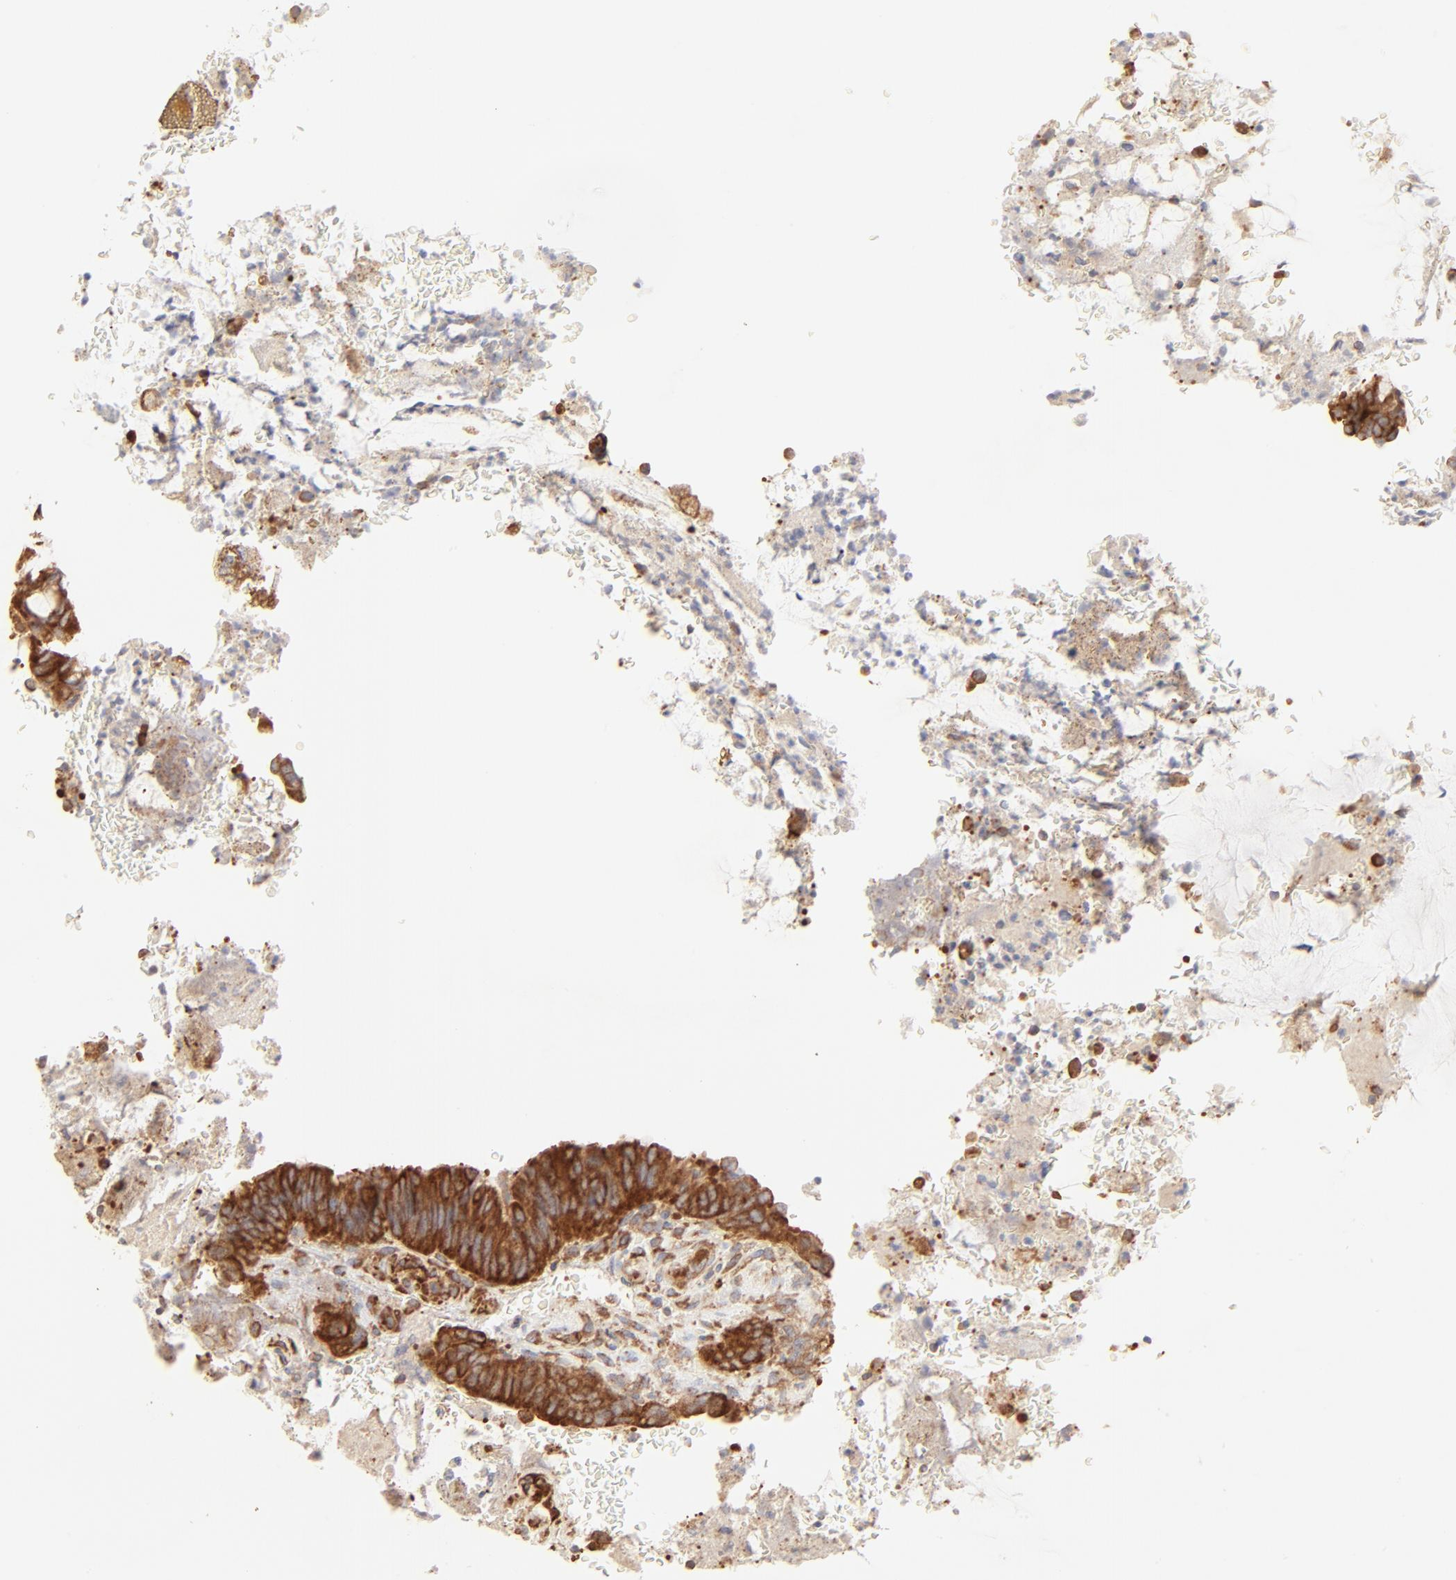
{"staining": {"intensity": "moderate", "quantity": ">75%", "location": "cytoplasmic/membranous"}, "tissue": "colorectal cancer", "cell_type": "Tumor cells", "image_type": "cancer", "snomed": [{"axis": "morphology", "description": "Normal tissue, NOS"}, {"axis": "morphology", "description": "Adenocarcinoma, NOS"}, {"axis": "topography", "description": "Rectum"}], "caption": "Colorectal cancer stained with a protein marker demonstrates moderate staining in tumor cells.", "gene": "RPS20", "patient": {"sex": "male", "age": 92}}